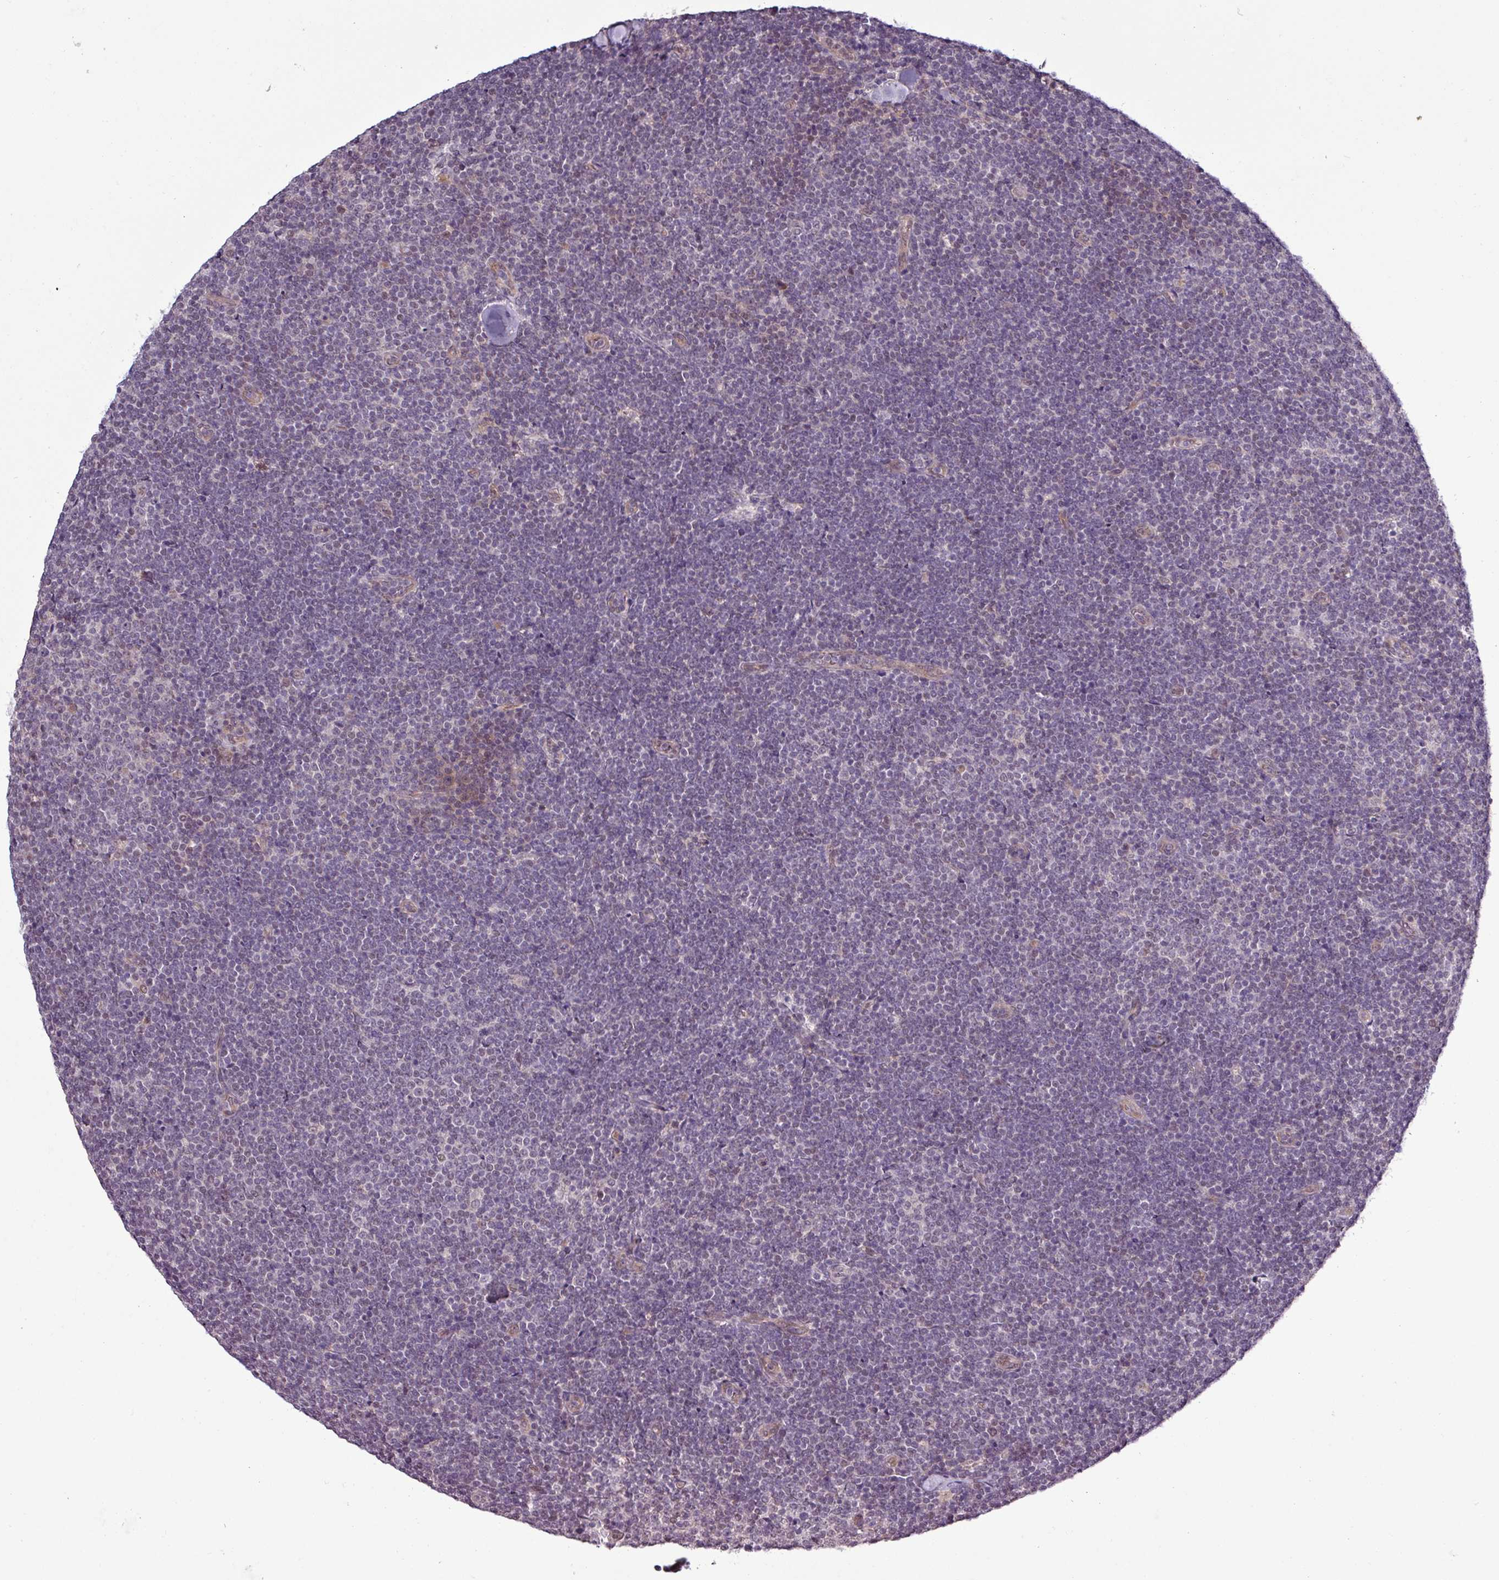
{"staining": {"intensity": "negative", "quantity": "none", "location": "none"}, "tissue": "lymphoma", "cell_type": "Tumor cells", "image_type": "cancer", "snomed": [{"axis": "morphology", "description": "Malignant lymphoma, non-Hodgkin's type, Low grade"}, {"axis": "topography", "description": "Lymph node"}], "caption": "IHC image of neoplastic tissue: human malignant lymphoma, non-Hodgkin's type (low-grade) stained with DAB (3,3'-diaminobenzidine) shows no significant protein positivity in tumor cells.", "gene": "GPT2", "patient": {"sex": "male", "age": 48}}